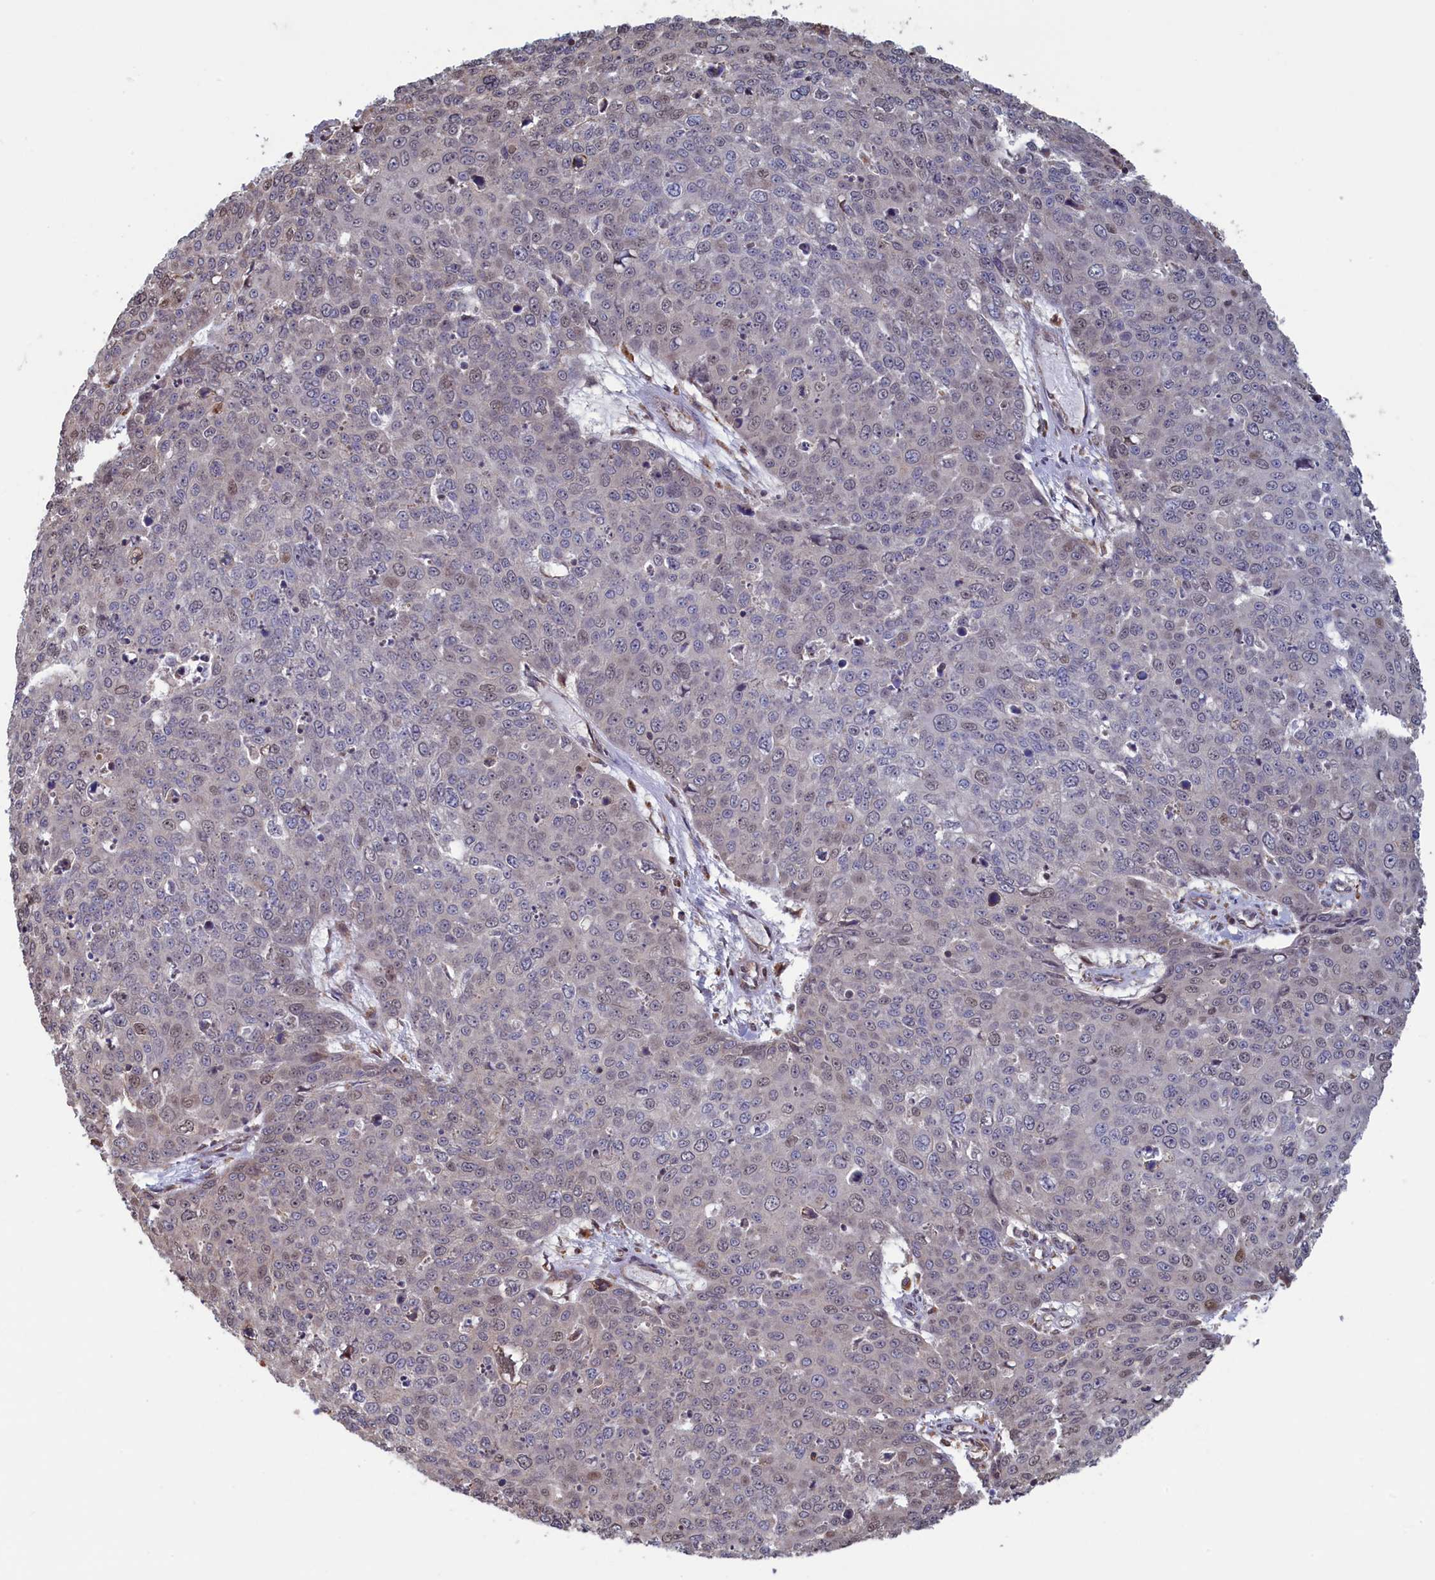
{"staining": {"intensity": "negative", "quantity": "none", "location": "none"}, "tissue": "skin cancer", "cell_type": "Tumor cells", "image_type": "cancer", "snomed": [{"axis": "morphology", "description": "Squamous cell carcinoma, NOS"}, {"axis": "topography", "description": "Skin"}], "caption": "Histopathology image shows no protein positivity in tumor cells of skin squamous cell carcinoma tissue. (DAB (3,3'-diaminobenzidine) immunohistochemistry (IHC) visualized using brightfield microscopy, high magnification).", "gene": "RILPL1", "patient": {"sex": "male", "age": 71}}